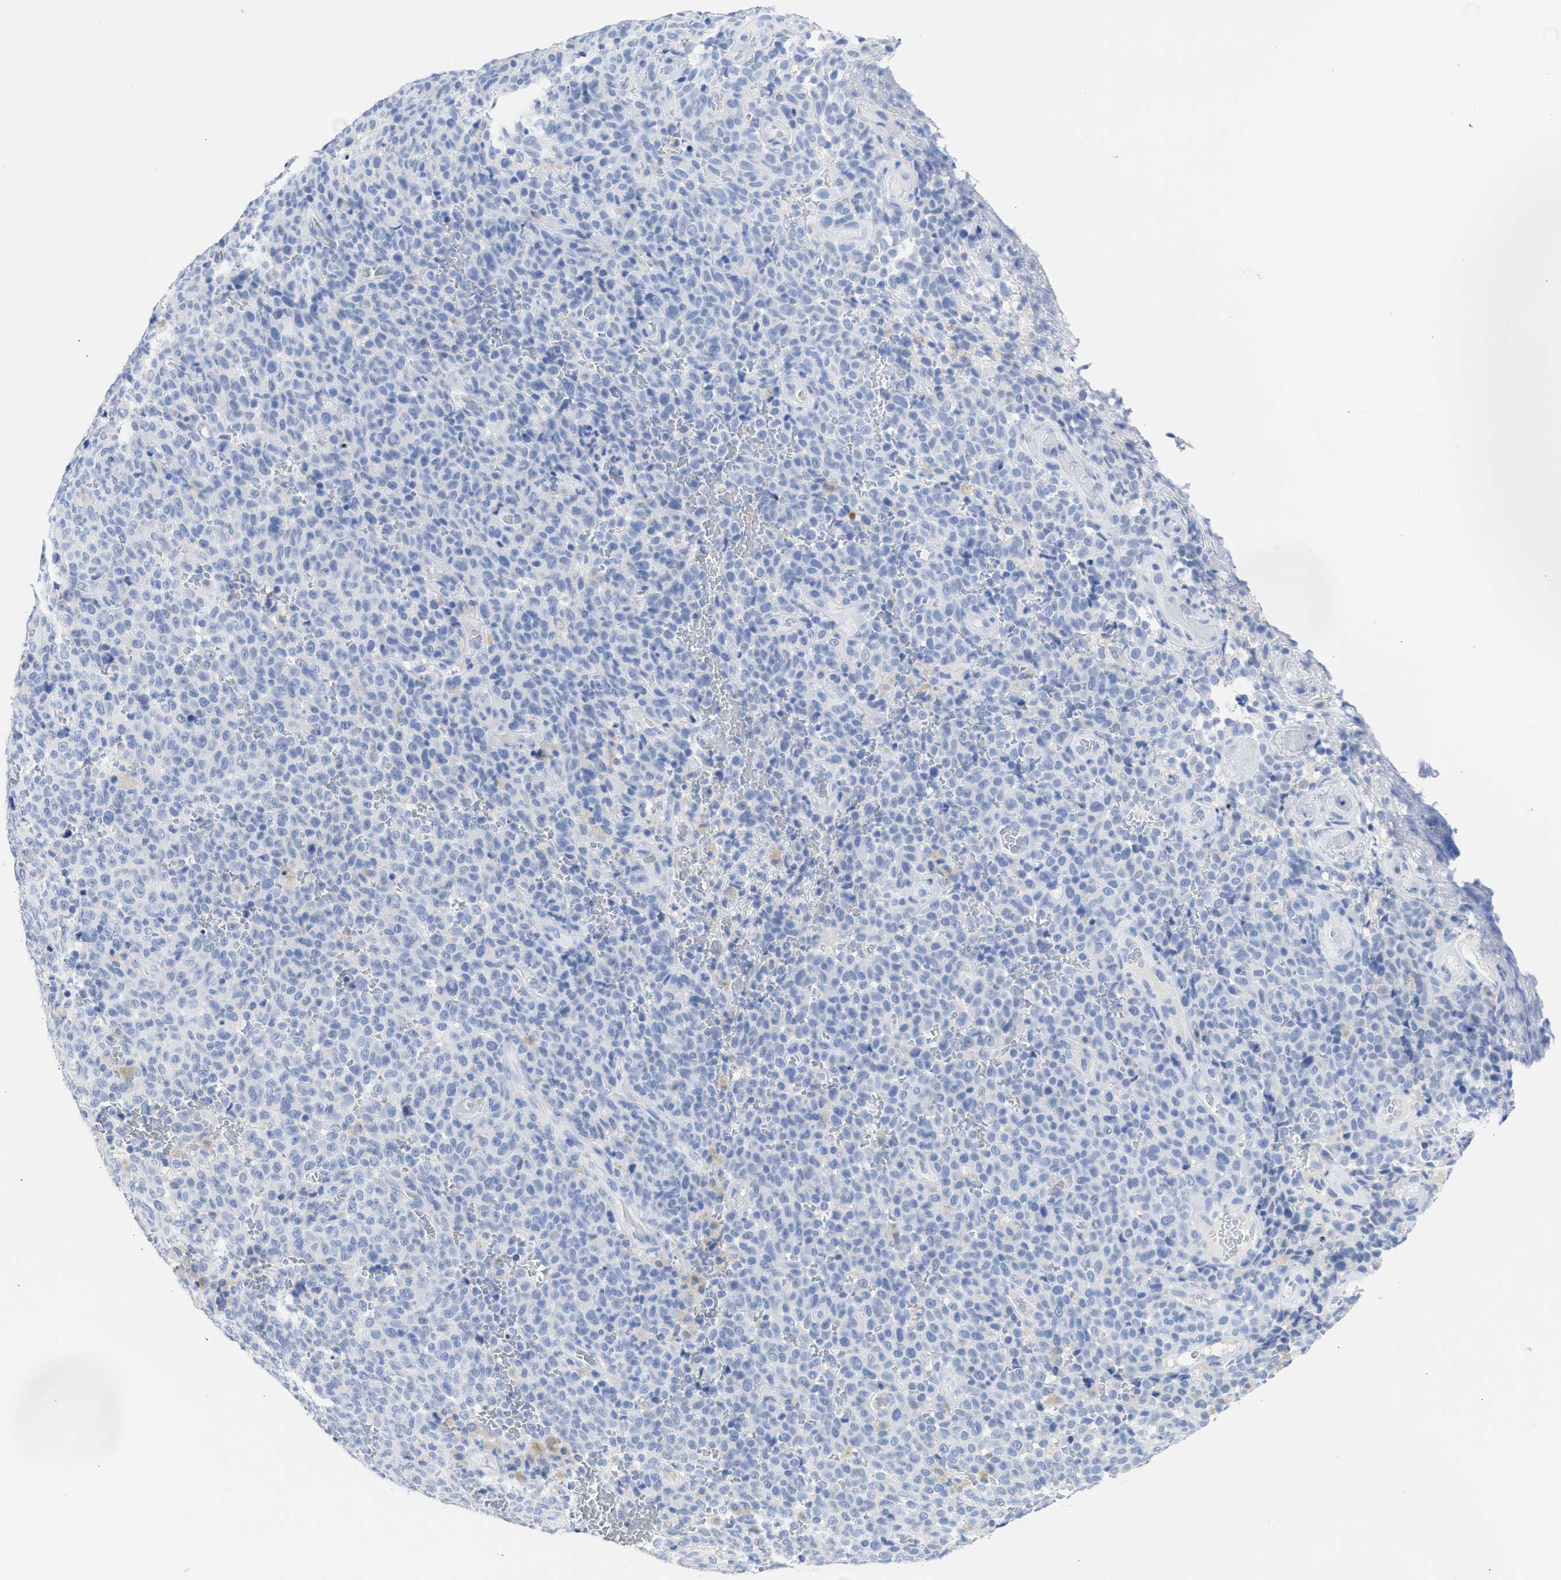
{"staining": {"intensity": "negative", "quantity": "none", "location": "none"}, "tissue": "melanoma", "cell_type": "Tumor cells", "image_type": "cancer", "snomed": [{"axis": "morphology", "description": "Malignant melanoma, NOS"}, {"axis": "topography", "description": "Skin"}], "caption": "Immunohistochemical staining of human melanoma reveals no significant expression in tumor cells. (Brightfield microscopy of DAB immunohistochemistry at high magnification).", "gene": "NCAM1", "patient": {"sex": "female", "age": 82}}